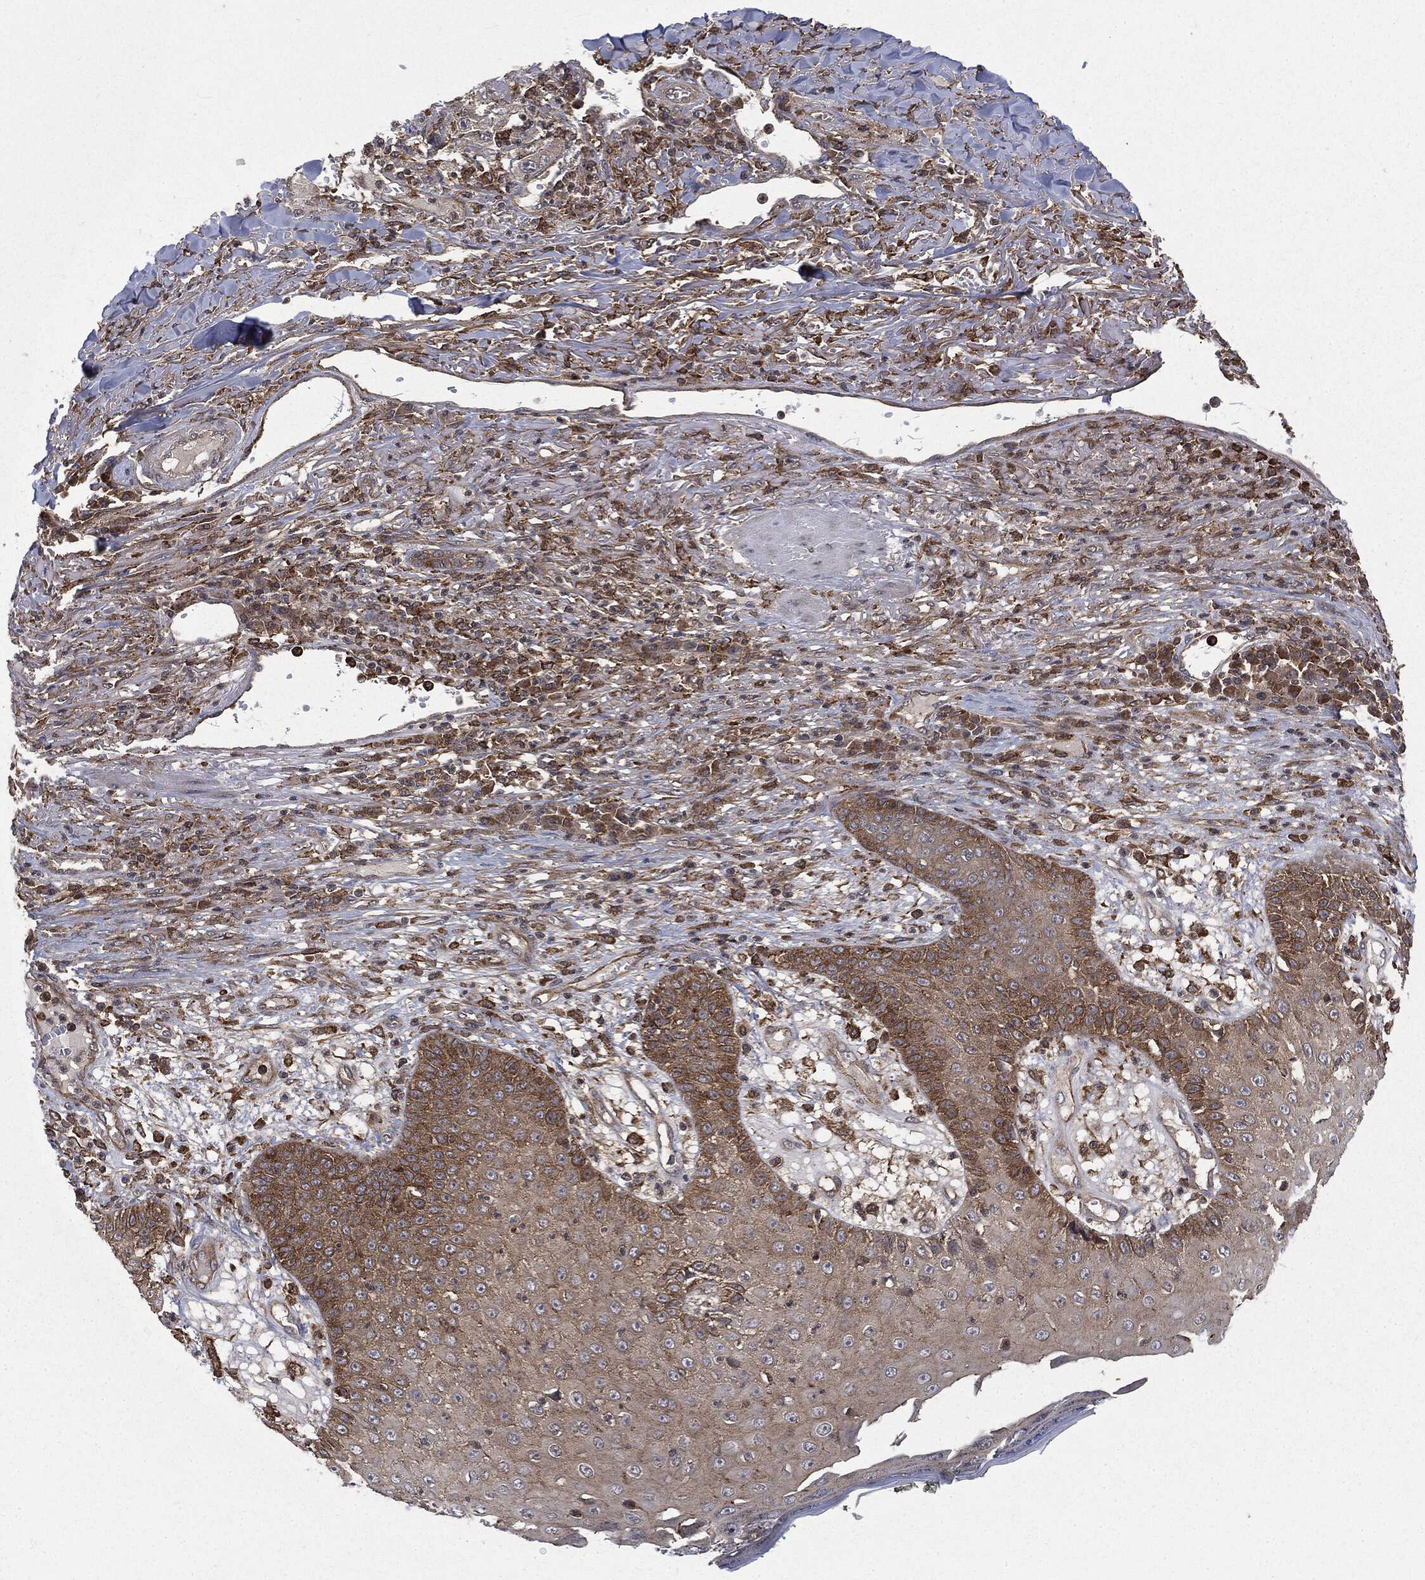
{"staining": {"intensity": "weak", "quantity": "25%-75%", "location": "cytoplasmic/membranous"}, "tissue": "skin cancer", "cell_type": "Tumor cells", "image_type": "cancer", "snomed": [{"axis": "morphology", "description": "Squamous cell carcinoma, NOS"}, {"axis": "topography", "description": "Skin"}], "caption": "A brown stain highlights weak cytoplasmic/membranous staining of a protein in human skin cancer tumor cells.", "gene": "SNX5", "patient": {"sex": "male", "age": 82}}